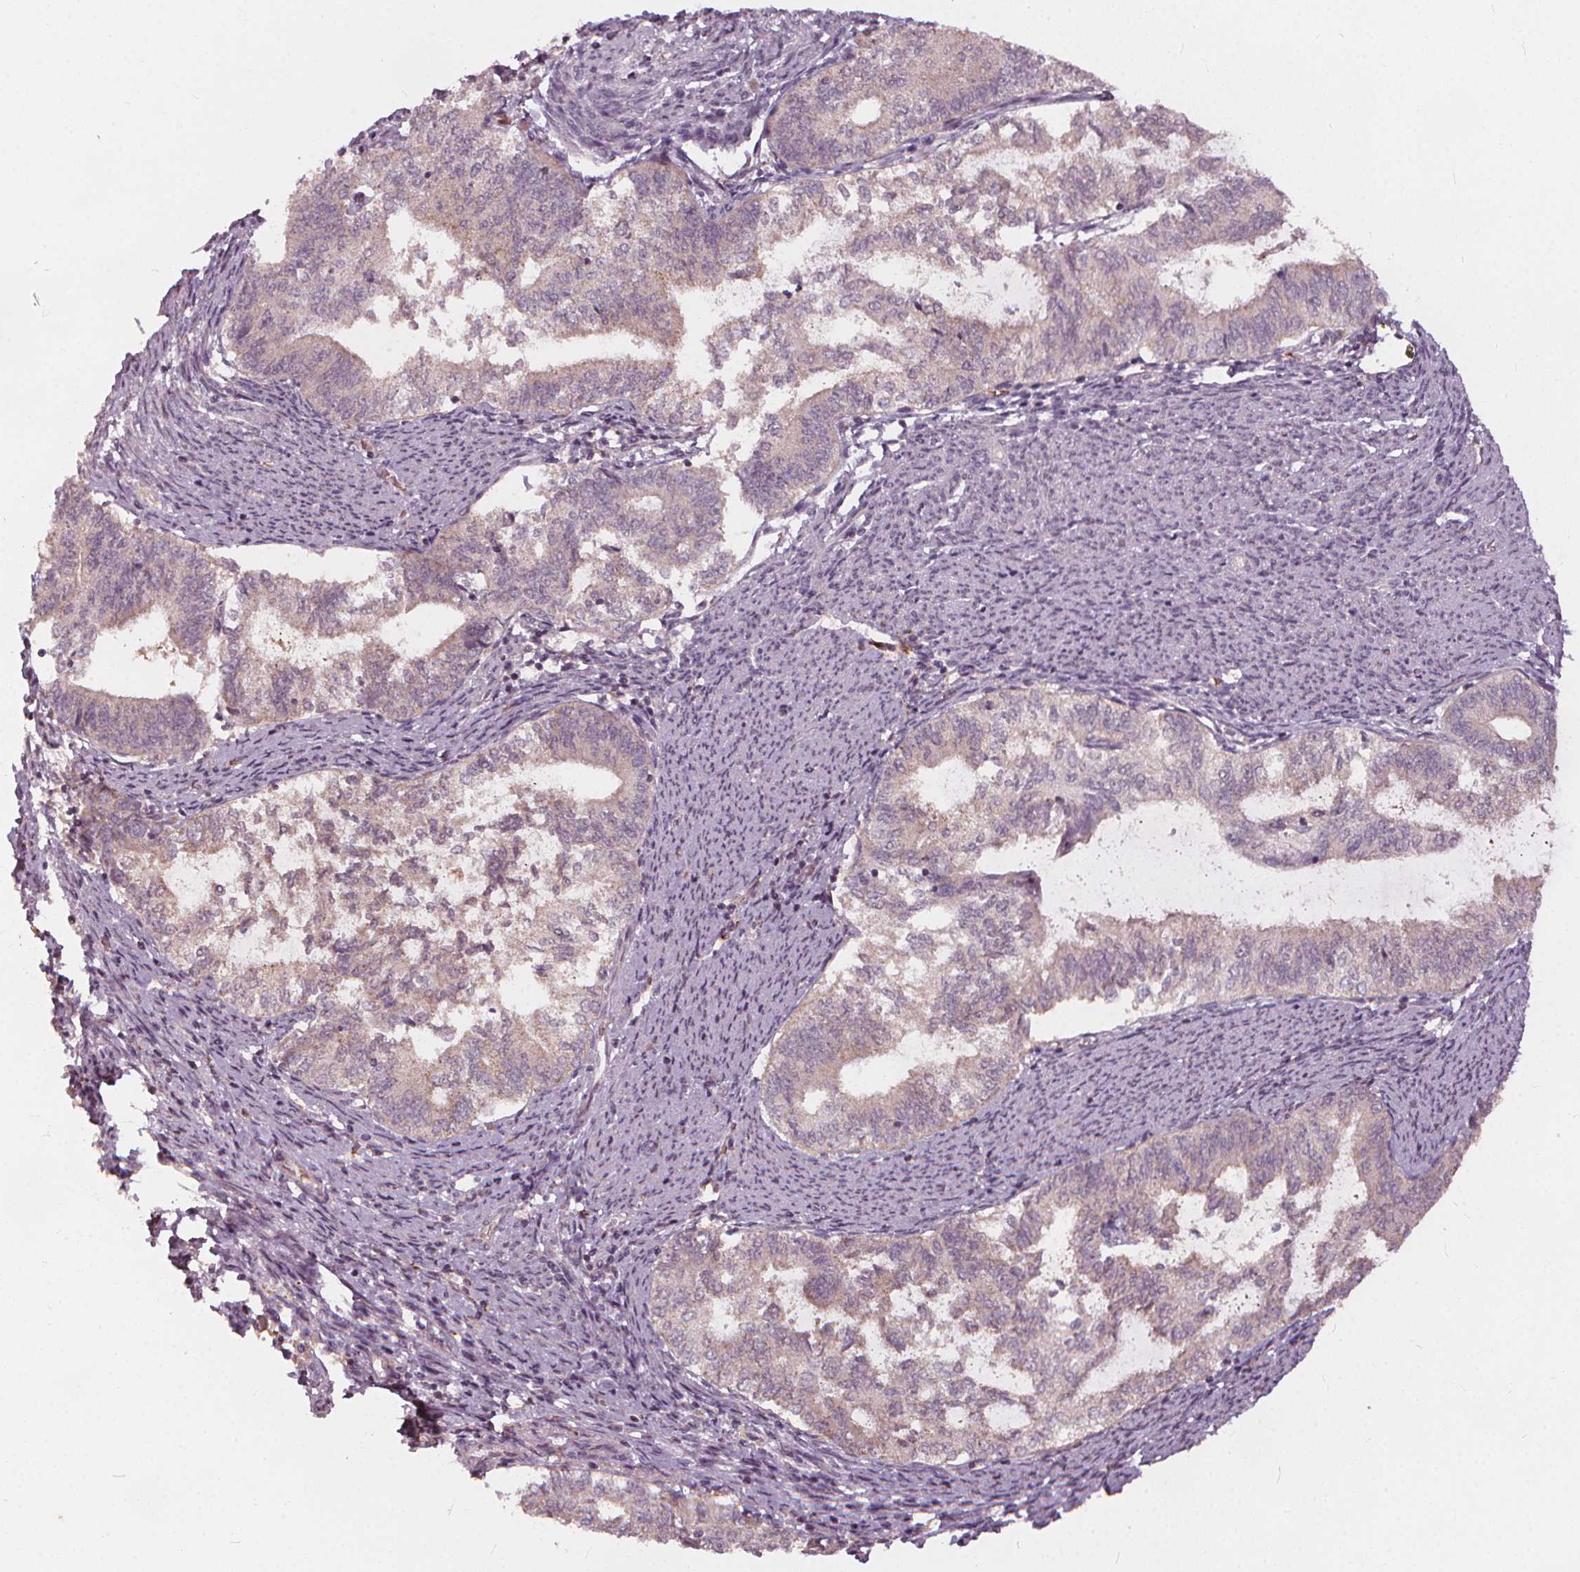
{"staining": {"intensity": "negative", "quantity": "none", "location": "none"}, "tissue": "endometrial cancer", "cell_type": "Tumor cells", "image_type": "cancer", "snomed": [{"axis": "morphology", "description": "Adenocarcinoma, NOS"}, {"axis": "topography", "description": "Endometrium"}], "caption": "Tumor cells are negative for protein expression in human endometrial adenocarcinoma. The staining is performed using DAB (3,3'-diaminobenzidine) brown chromogen with nuclei counter-stained in using hematoxylin.", "gene": "IPO13", "patient": {"sex": "female", "age": 65}}